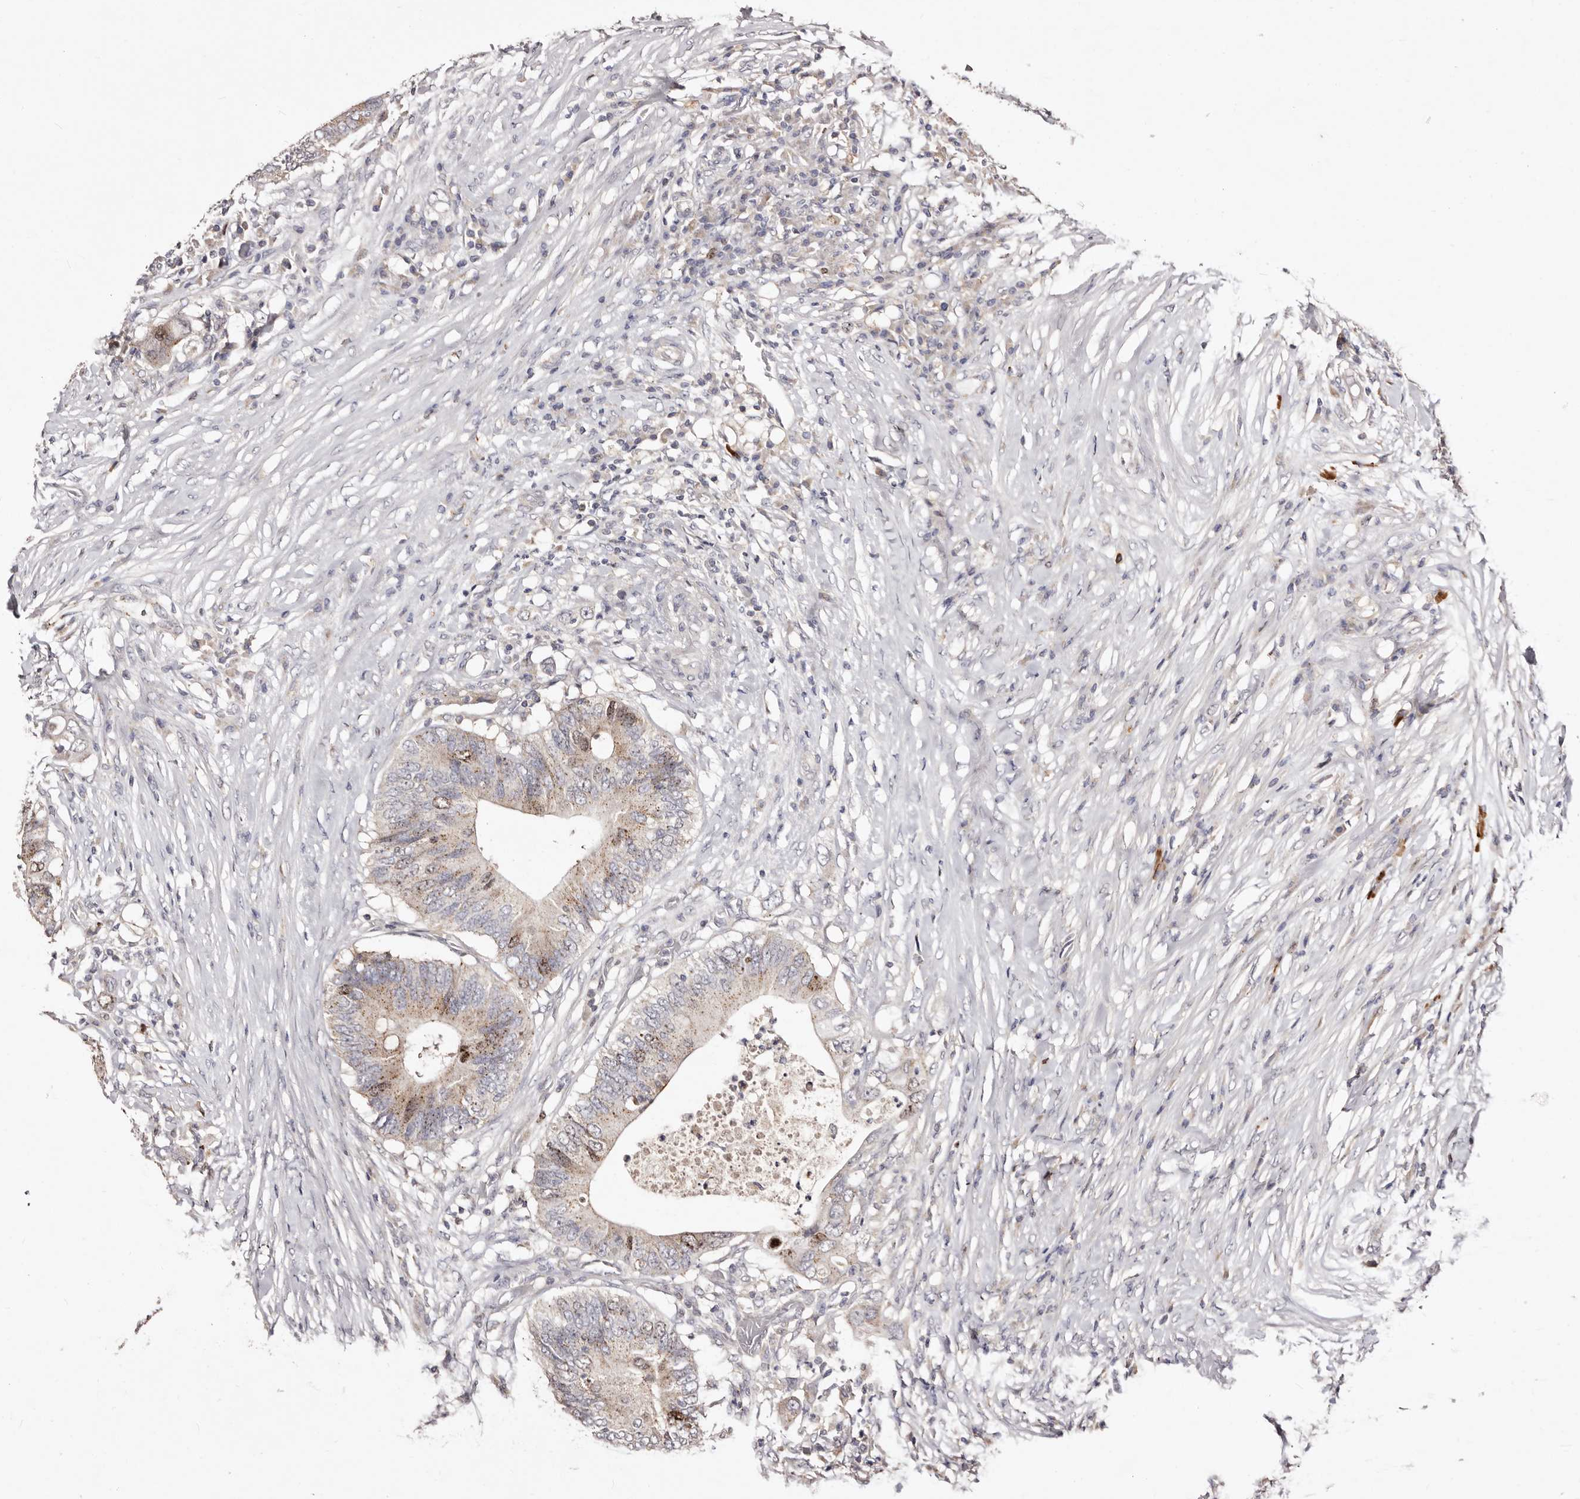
{"staining": {"intensity": "moderate", "quantity": "<25%", "location": "cytoplasmic/membranous,nuclear"}, "tissue": "colorectal cancer", "cell_type": "Tumor cells", "image_type": "cancer", "snomed": [{"axis": "morphology", "description": "Adenocarcinoma, NOS"}, {"axis": "topography", "description": "Colon"}], "caption": "Immunohistochemistry of colorectal adenocarcinoma reveals low levels of moderate cytoplasmic/membranous and nuclear staining in approximately <25% of tumor cells. (DAB (3,3'-diaminobenzidine) IHC, brown staining for protein, blue staining for nuclei).", "gene": "CDCA8", "patient": {"sex": "male", "age": 71}}